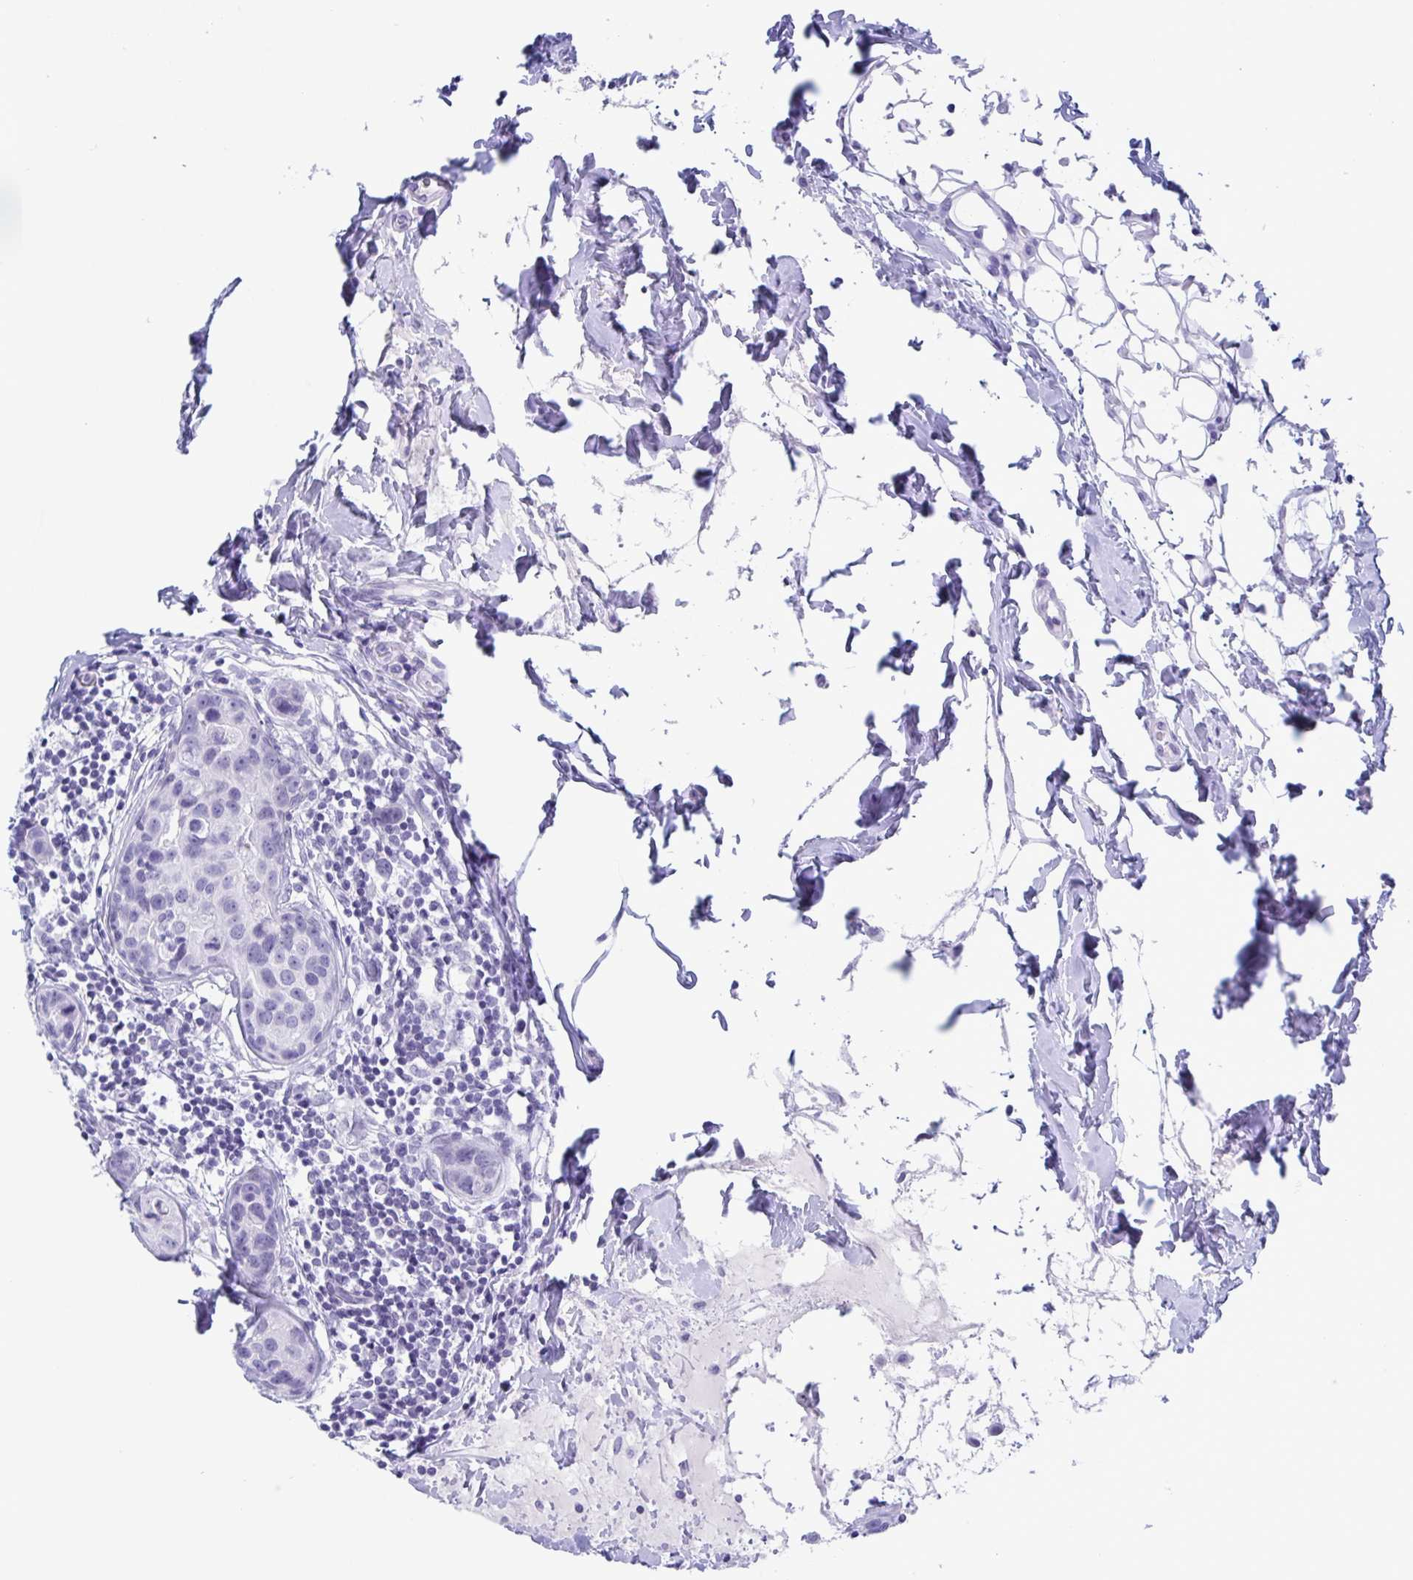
{"staining": {"intensity": "negative", "quantity": "none", "location": "none"}, "tissue": "breast cancer", "cell_type": "Tumor cells", "image_type": "cancer", "snomed": [{"axis": "morphology", "description": "Duct carcinoma"}, {"axis": "topography", "description": "Breast"}], "caption": "IHC of breast invasive ductal carcinoma reveals no positivity in tumor cells.", "gene": "CDX4", "patient": {"sex": "female", "age": 24}}